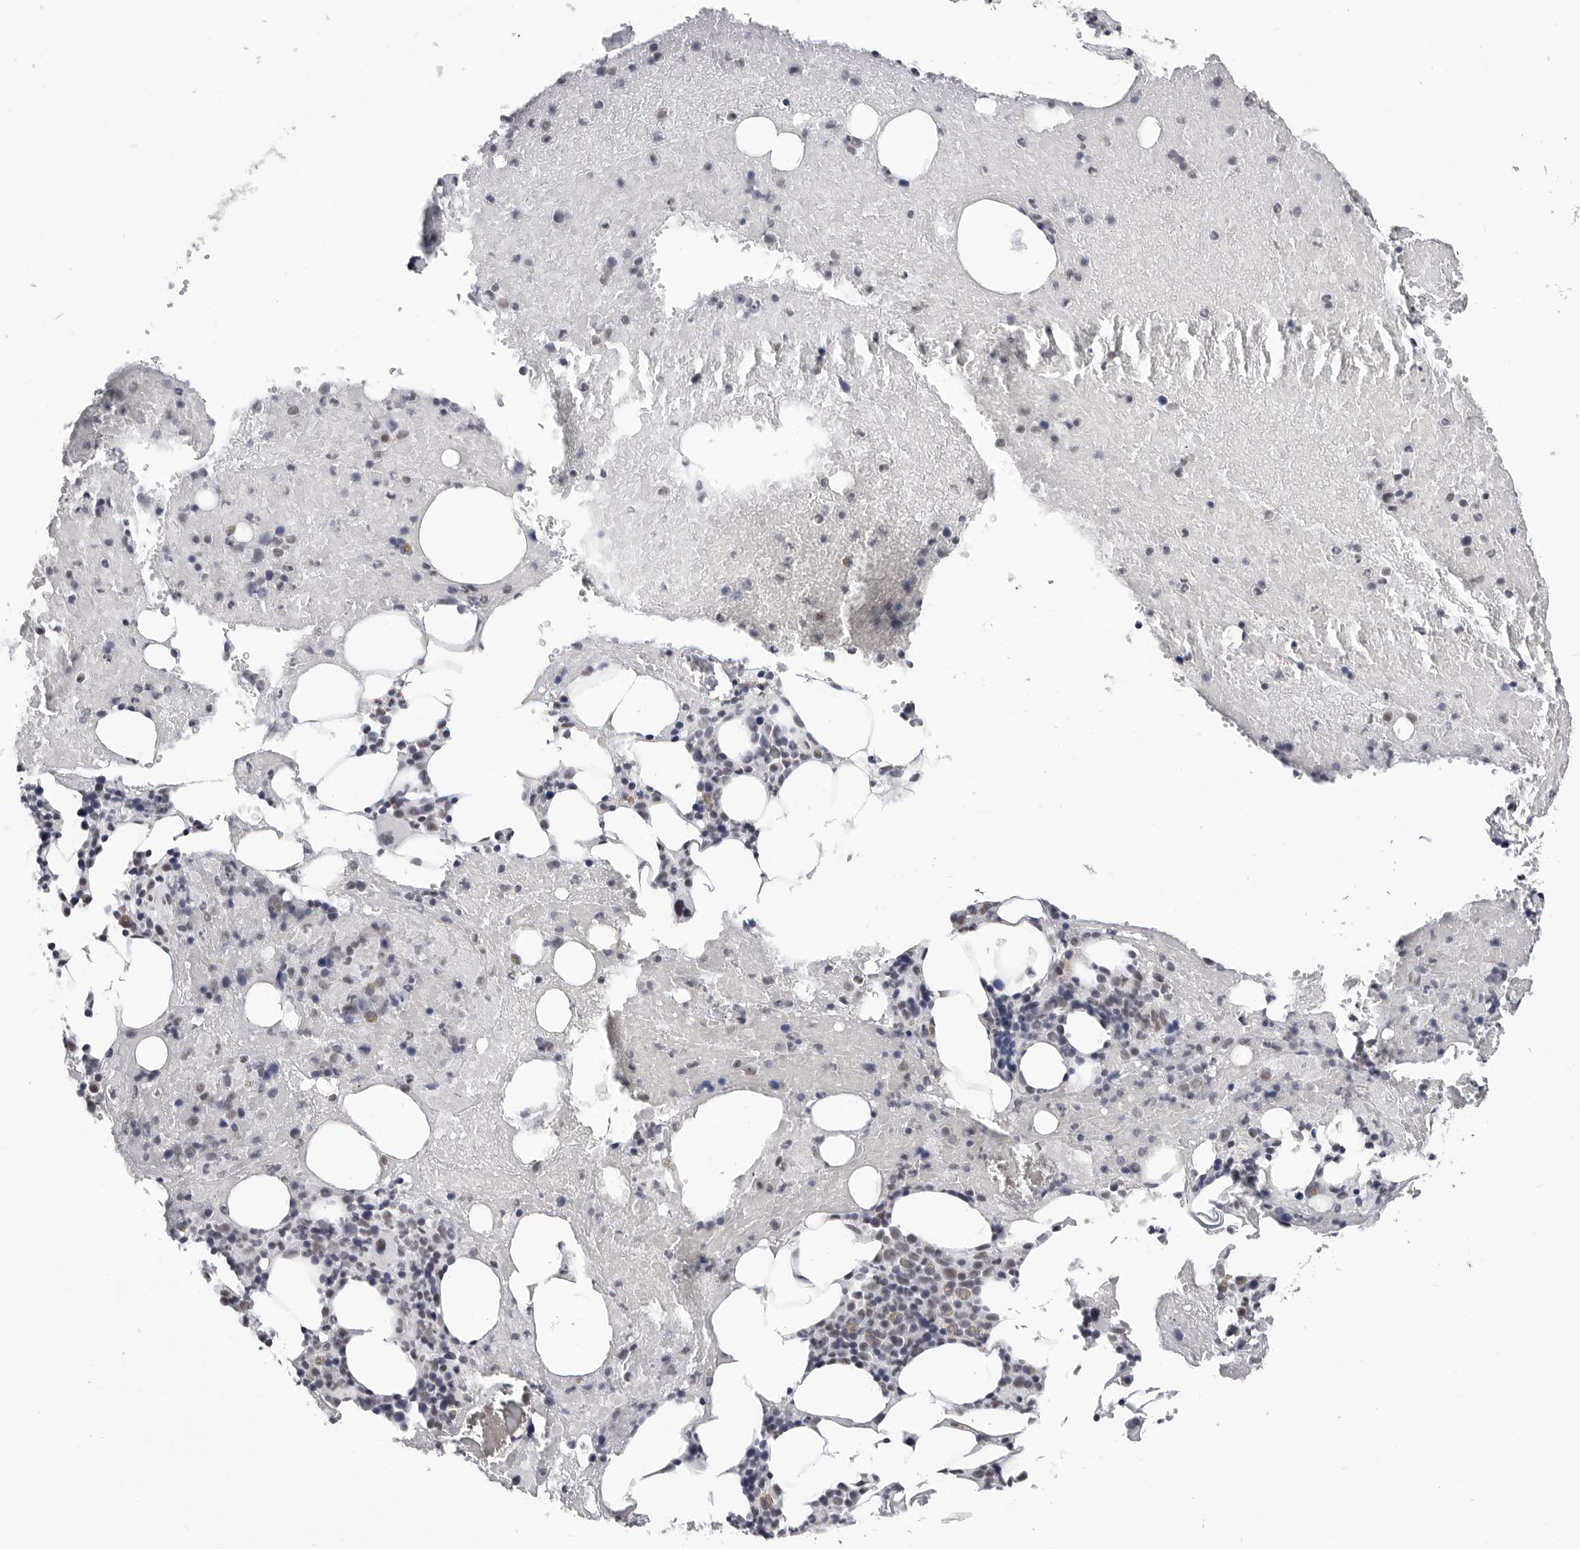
{"staining": {"intensity": "weak", "quantity": "25%-75%", "location": "nuclear"}, "tissue": "bone marrow", "cell_type": "Hematopoietic cells", "image_type": "normal", "snomed": [{"axis": "morphology", "description": "Normal tissue, NOS"}, {"axis": "topography", "description": "Bone marrow"}], "caption": "About 25%-75% of hematopoietic cells in benign human bone marrow show weak nuclear protein expression as visualized by brown immunohistochemical staining.", "gene": "SF3B4", "patient": {"sex": "female", "age": 54}}